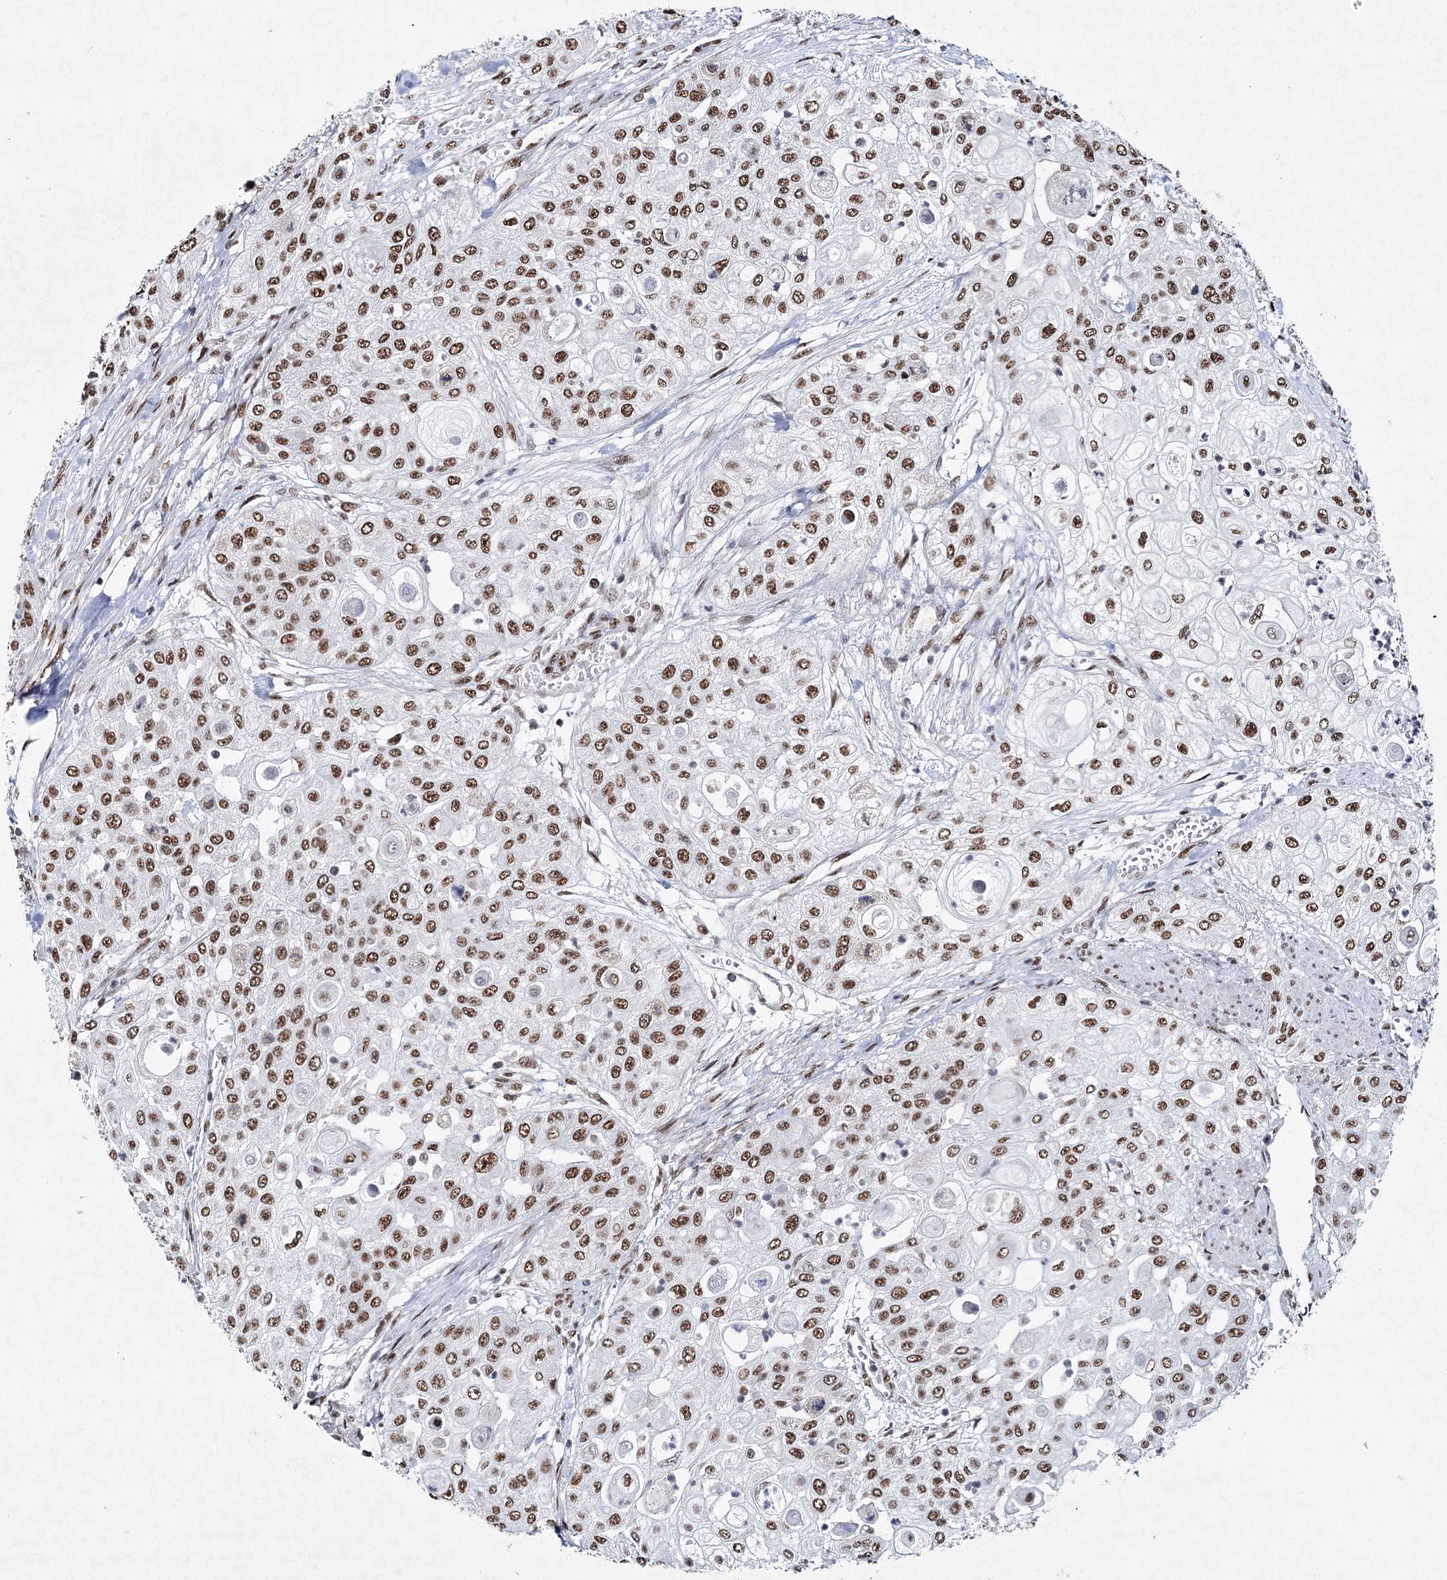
{"staining": {"intensity": "moderate", "quantity": ">75%", "location": "nuclear"}, "tissue": "urothelial cancer", "cell_type": "Tumor cells", "image_type": "cancer", "snomed": [{"axis": "morphology", "description": "Urothelial carcinoma, High grade"}, {"axis": "topography", "description": "Urinary bladder"}], "caption": "Brown immunohistochemical staining in human urothelial carcinoma (high-grade) exhibits moderate nuclear staining in about >75% of tumor cells. (Stains: DAB in brown, nuclei in blue, Microscopy: brightfield microscopy at high magnification).", "gene": "SCAF8", "patient": {"sex": "female", "age": 79}}